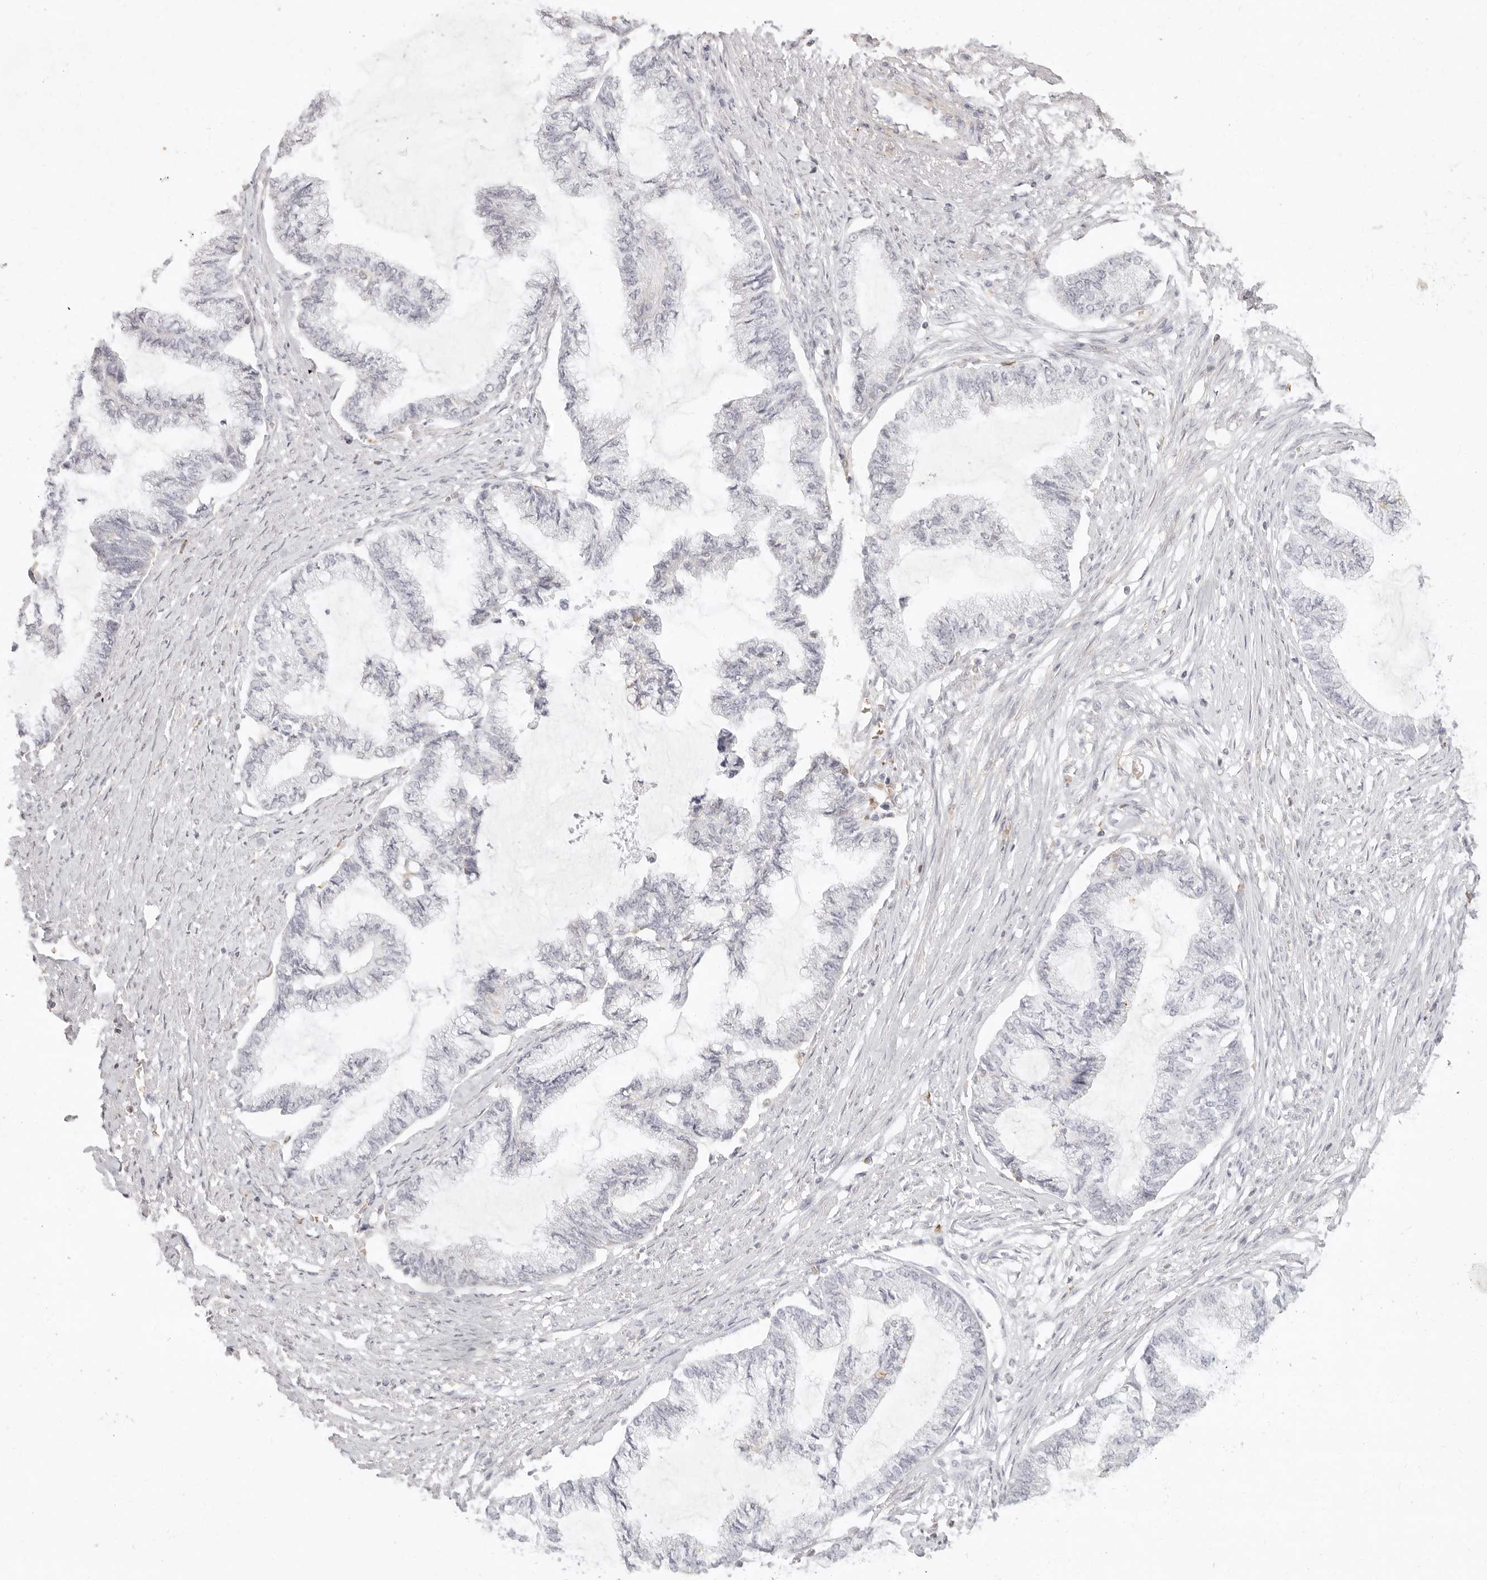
{"staining": {"intensity": "negative", "quantity": "none", "location": "none"}, "tissue": "endometrial cancer", "cell_type": "Tumor cells", "image_type": "cancer", "snomed": [{"axis": "morphology", "description": "Adenocarcinoma, NOS"}, {"axis": "topography", "description": "Endometrium"}], "caption": "Human endometrial cancer (adenocarcinoma) stained for a protein using IHC reveals no staining in tumor cells.", "gene": "NIBAN1", "patient": {"sex": "female", "age": 86}}